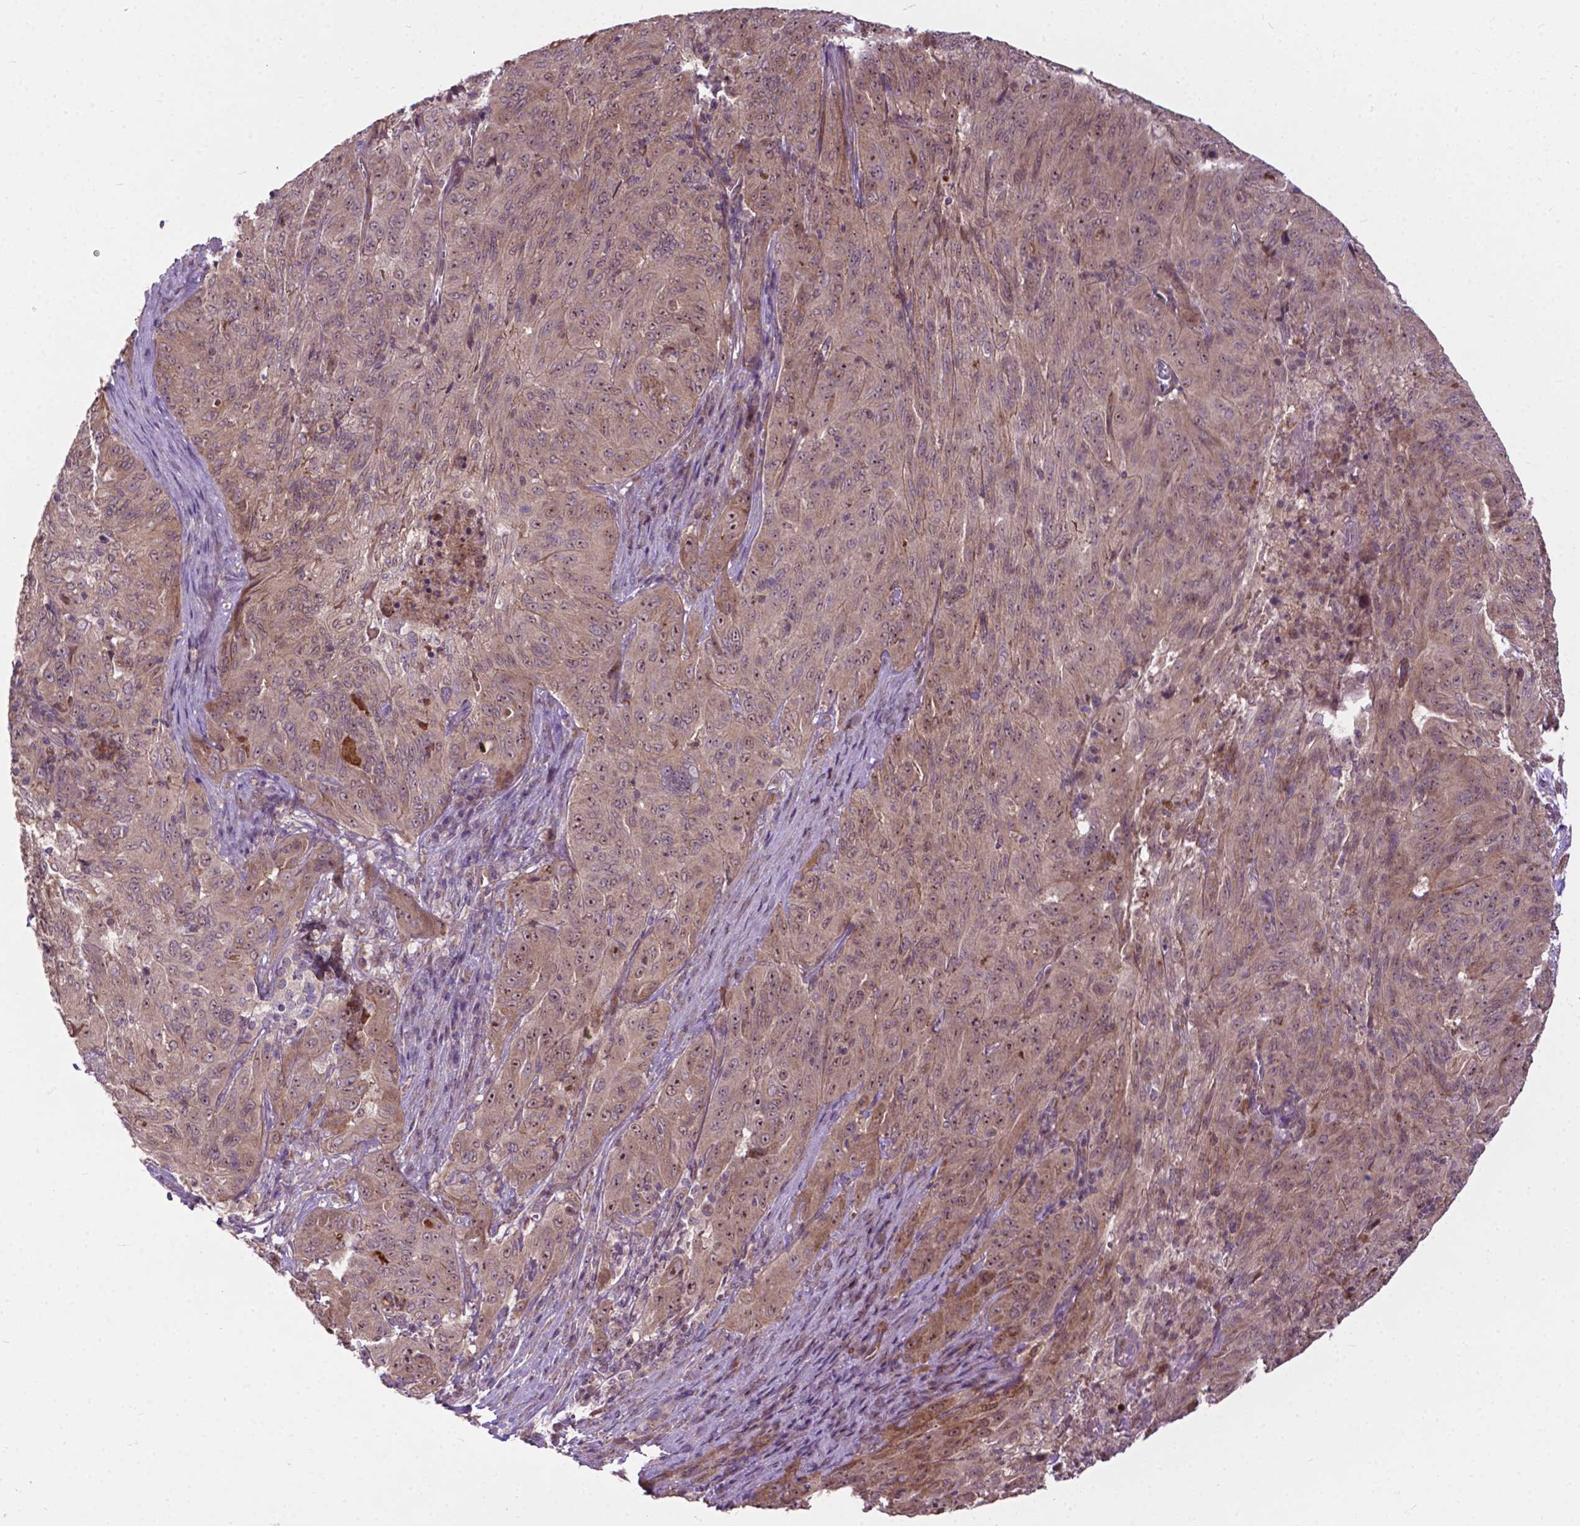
{"staining": {"intensity": "moderate", "quantity": "25%-75%", "location": "cytoplasmic/membranous,nuclear"}, "tissue": "pancreatic cancer", "cell_type": "Tumor cells", "image_type": "cancer", "snomed": [{"axis": "morphology", "description": "Adenocarcinoma, NOS"}, {"axis": "topography", "description": "Pancreas"}], "caption": "Protein expression analysis of human pancreatic adenocarcinoma reveals moderate cytoplasmic/membranous and nuclear expression in about 25%-75% of tumor cells.", "gene": "PARP3", "patient": {"sex": "male", "age": 63}}